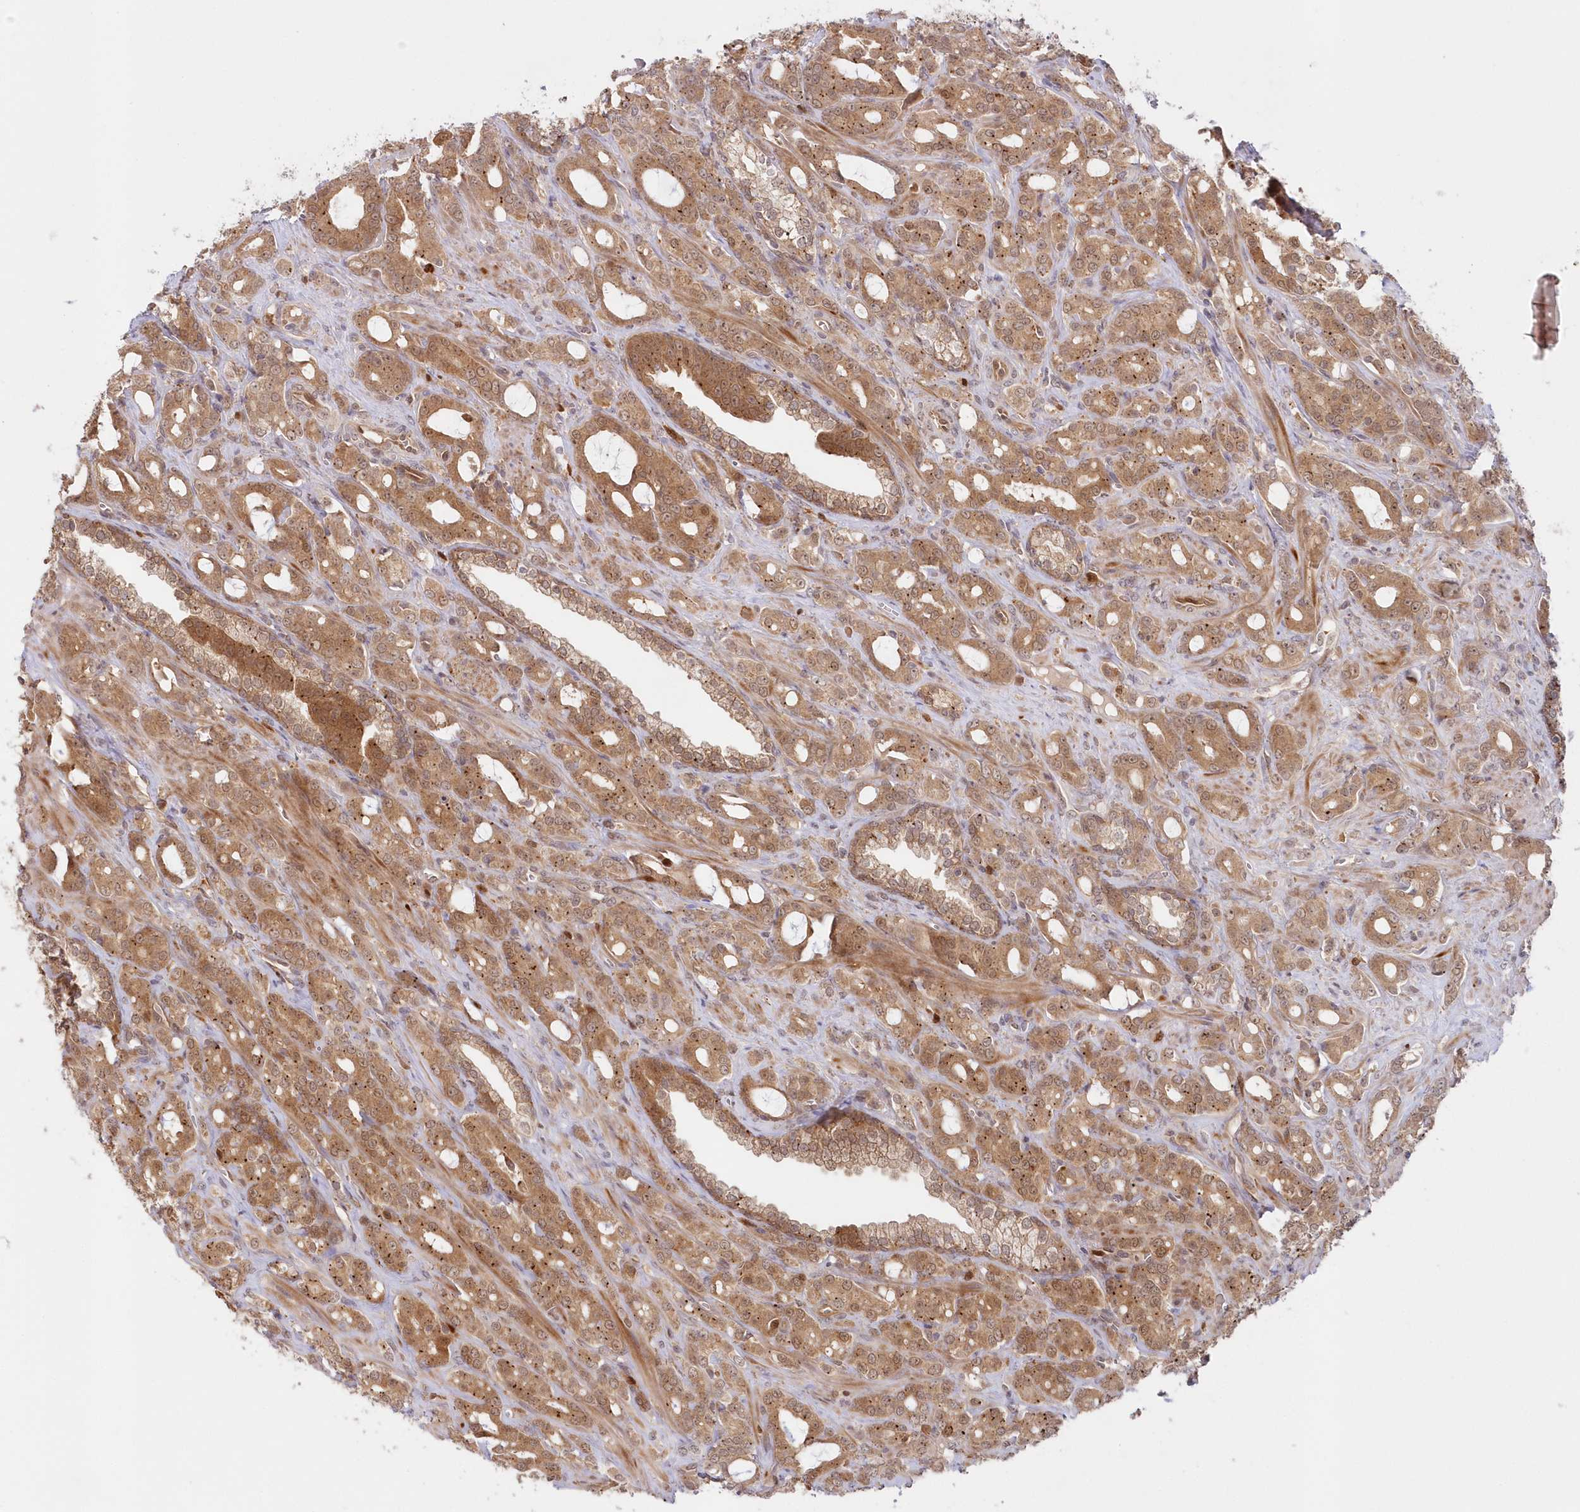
{"staining": {"intensity": "moderate", "quantity": ">75%", "location": "cytoplasmic/membranous,nuclear"}, "tissue": "prostate cancer", "cell_type": "Tumor cells", "image_type": "cancer", "snomed": [{"axis": "morphology", "description": "Adenocarcinoma, High grade"}, {"axis": "topography", "description": "Prostate"}], "caption": "Moderate cytoplasmic/membranous and nuclear staining for a protein is appreciated in approximately >75% of tumor cells of prostate cancer (high-grade adenocarcinoma) using immunohistochemistry (IHC).", "gene": "GBE1", "patient": {"sex": "male", "age": 72}}